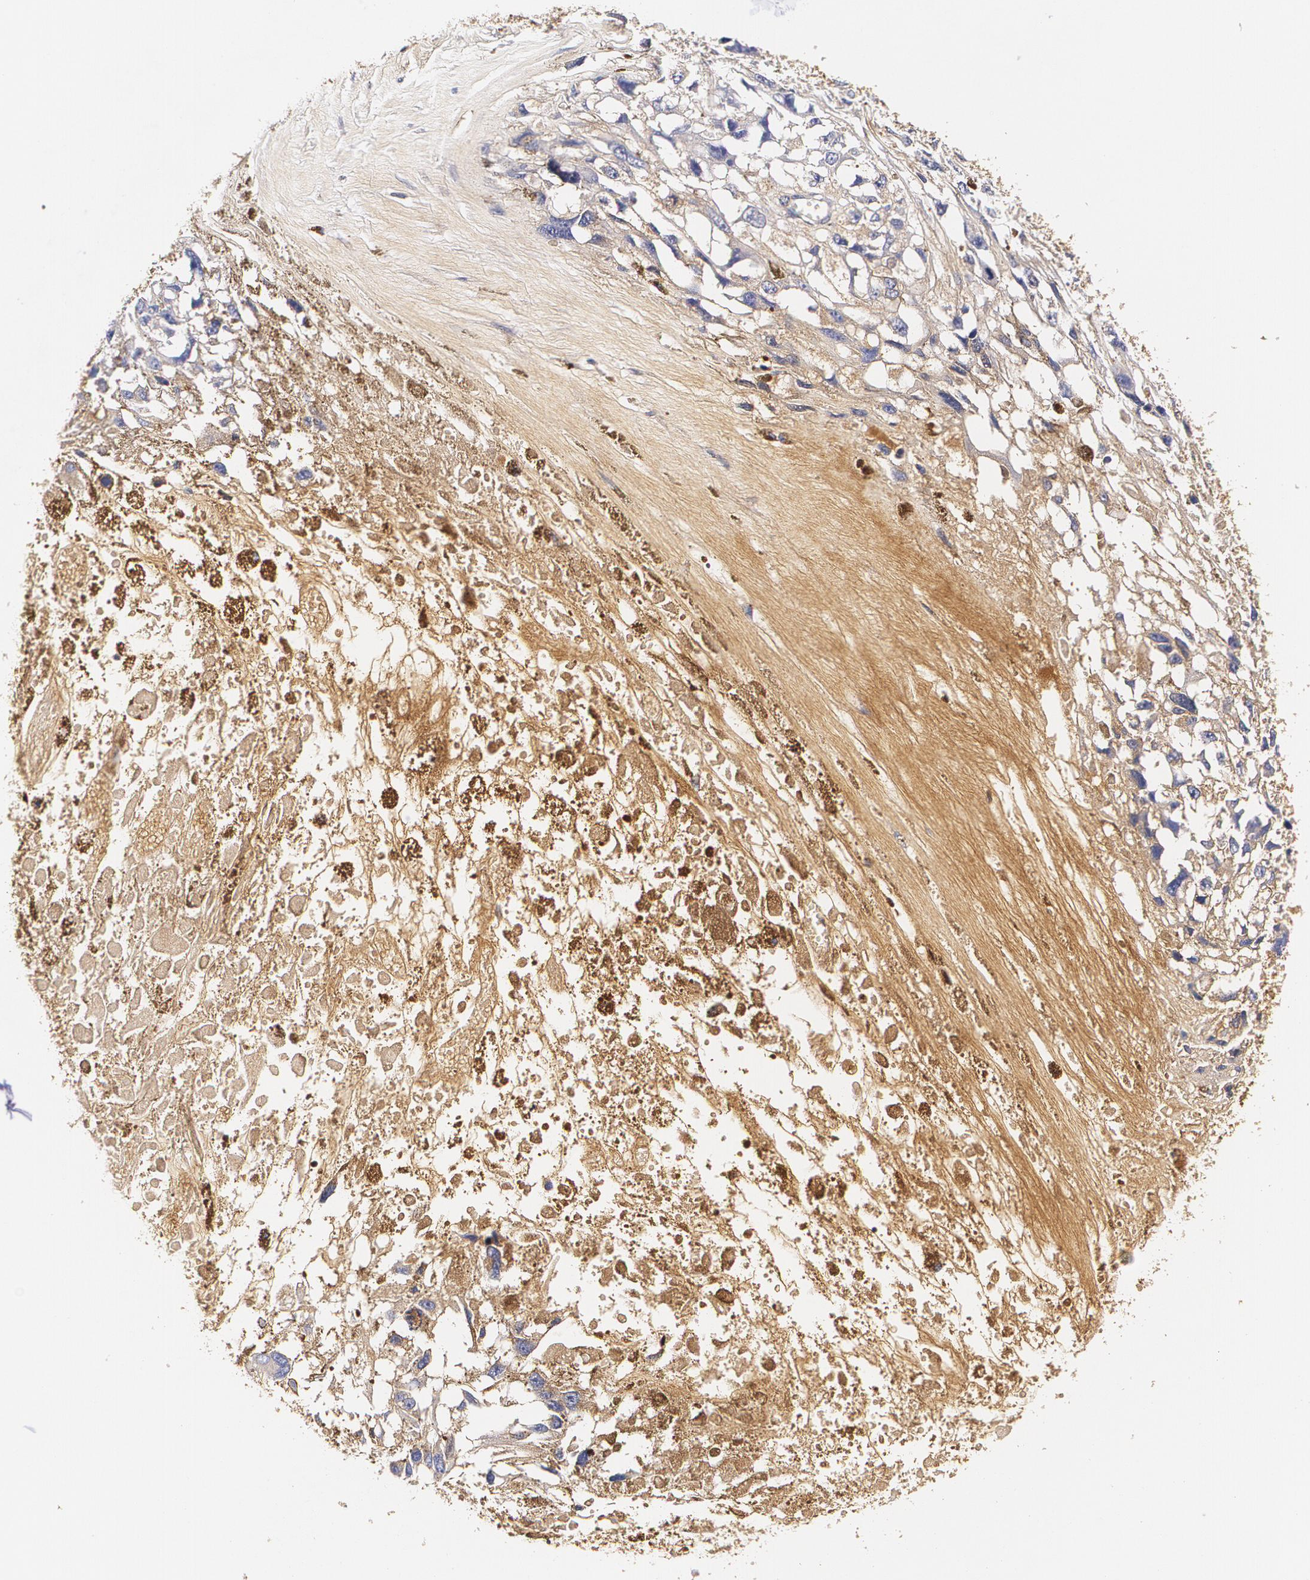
{"staining": {"intensity": "negative", "quantity": "none", "location": "none"}, "tissue": "melanoma", "cell_type": "Tumor cells", "image_type": "cancer", "snomed": [{"axis": "morphology", "description": "Malignant melanoma, Metastatic site"}, {"axis": "topography", "description": "Lymph node"}], "caption": "Malignant melanoma (metastatic site) stained for a protein using immunohistochemistry (IHC) displays no positivity tumor cells.", "gene": "TTR", "patient": {"sex": "male", "age": 59}}